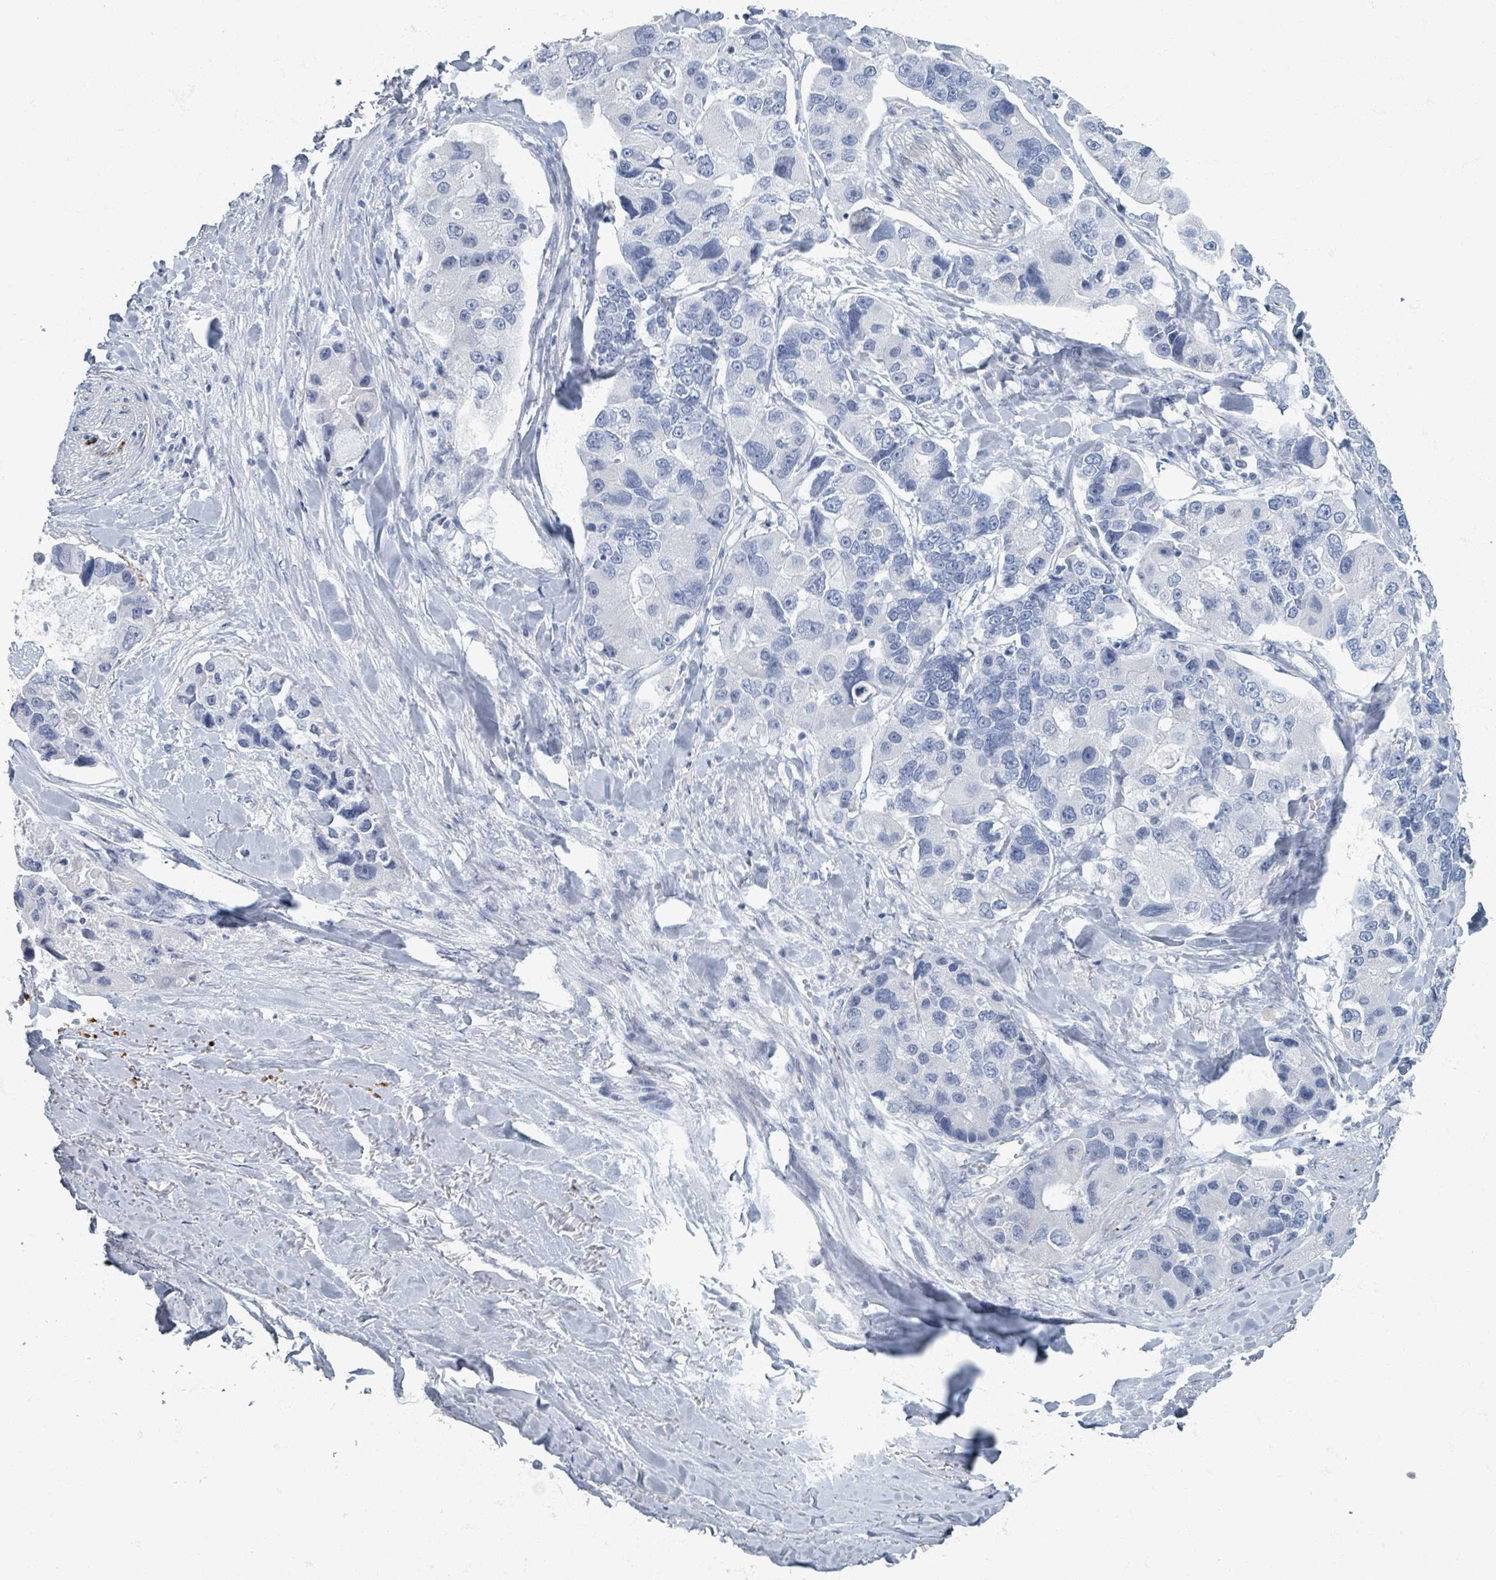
{"staining": {"intensity": "negative", "quantity": "none", "location": "none"}, "tissue": "lung cancer", "cell_type": "Tumor cells", "image_type": "cancer", "snomed": [{"axis": "morphology", "description": "Adenocarcinoma, NOS"}, {"axis": "topography", "description": "Lung"}], "caption": "Protein analysis of lung cancer (adenocarcinoma) displays no significant staining in tumor cells.", "gene": "TAS2R1", "patient": {"sex": "female", "age": 54}}